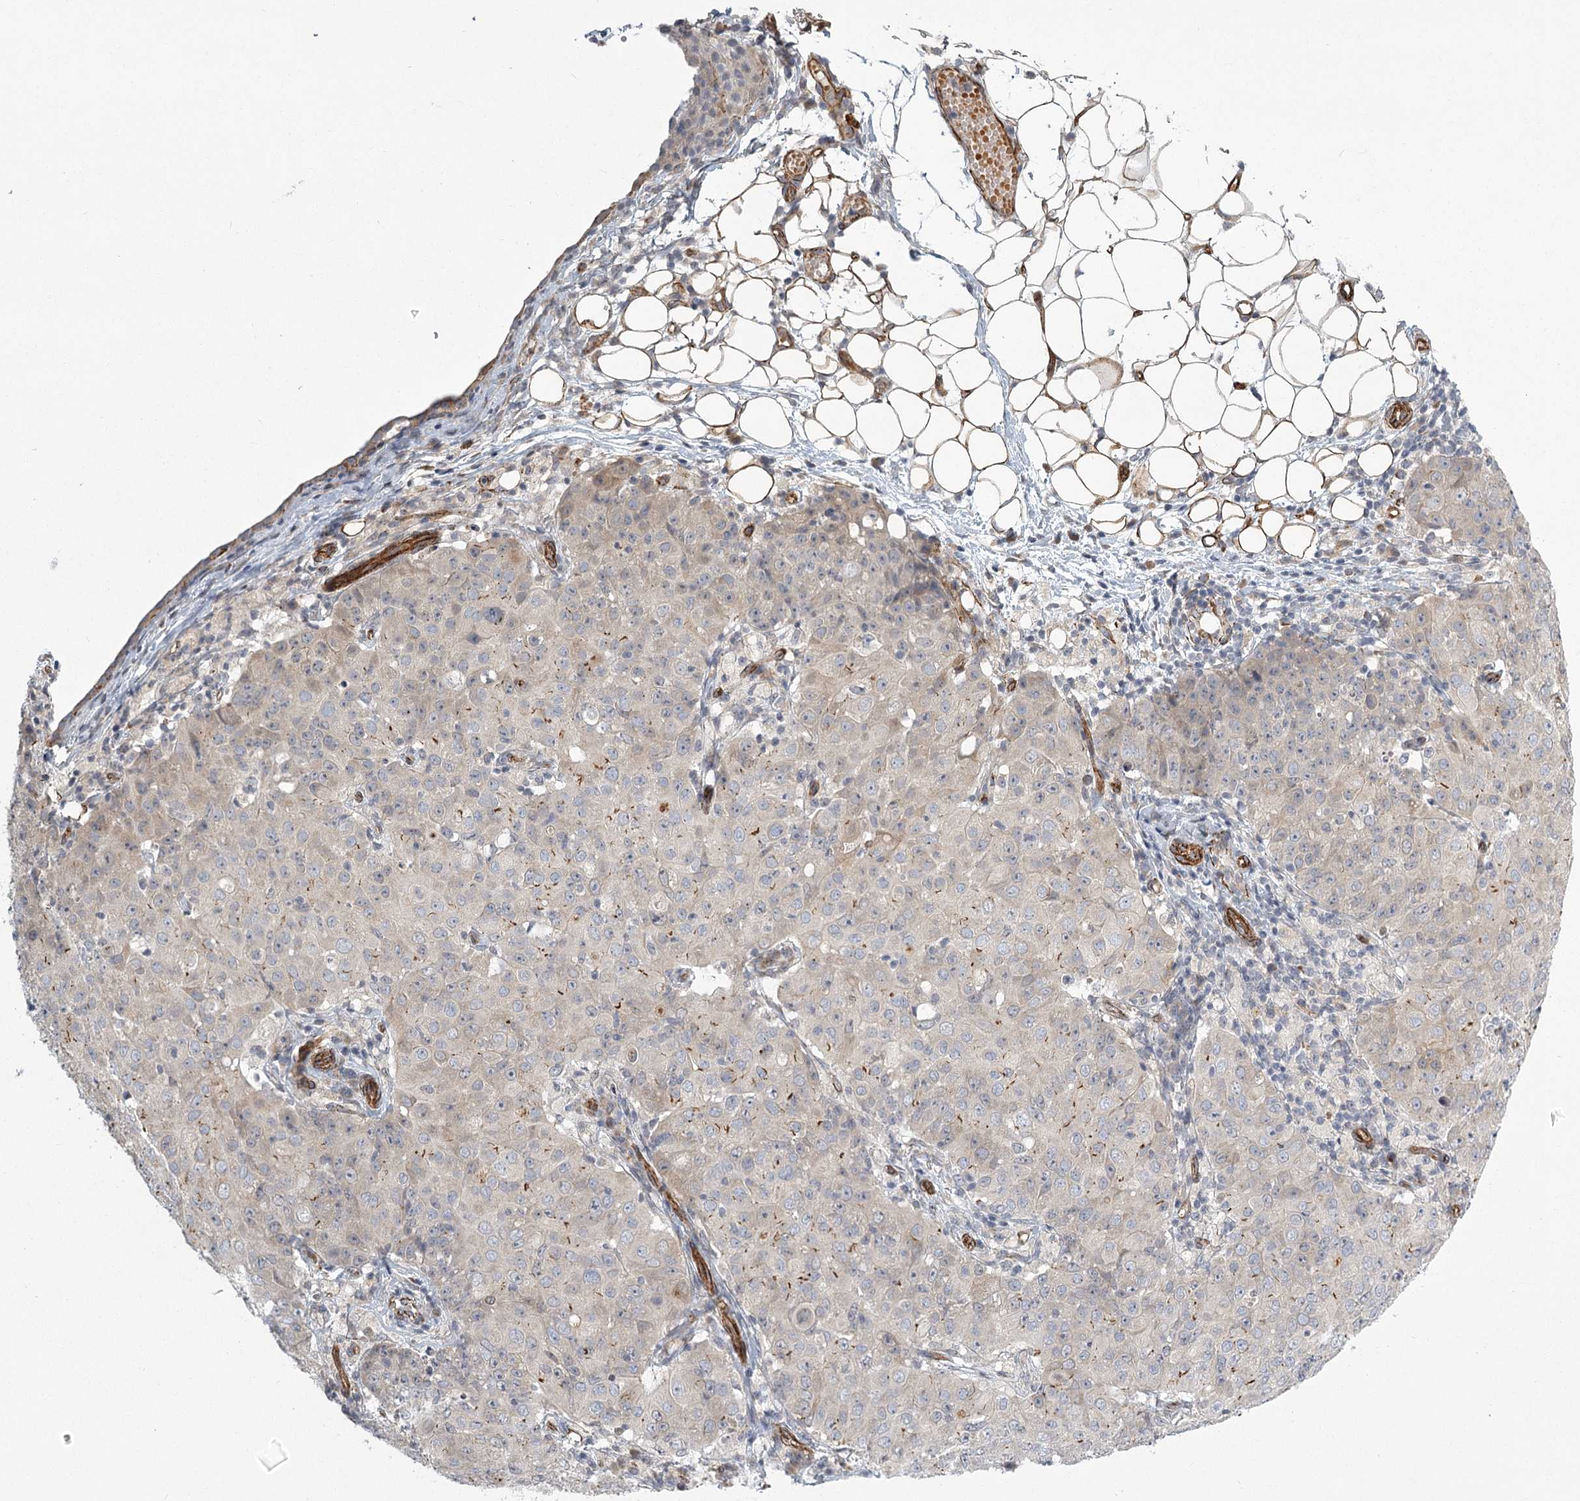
{"staining": {"intensity": "weak", "quantity": "<25%", "location": "cytoplasmic/membranous"}, "tissue": "ovarian cancer", "cell_type": "Tumor cells", "image_type": "cancer", "snomed": [{"axis": "morphology", "description": "Carcinoma, endometroid"}, {"axis": "topography", "description": "Ovary"}], "caption": "Protein analysis of ovarian cancer reveals no significant expression in tumor cells.", "gene": "MEPE", "patient": {"sex": "female", "age": 42}}